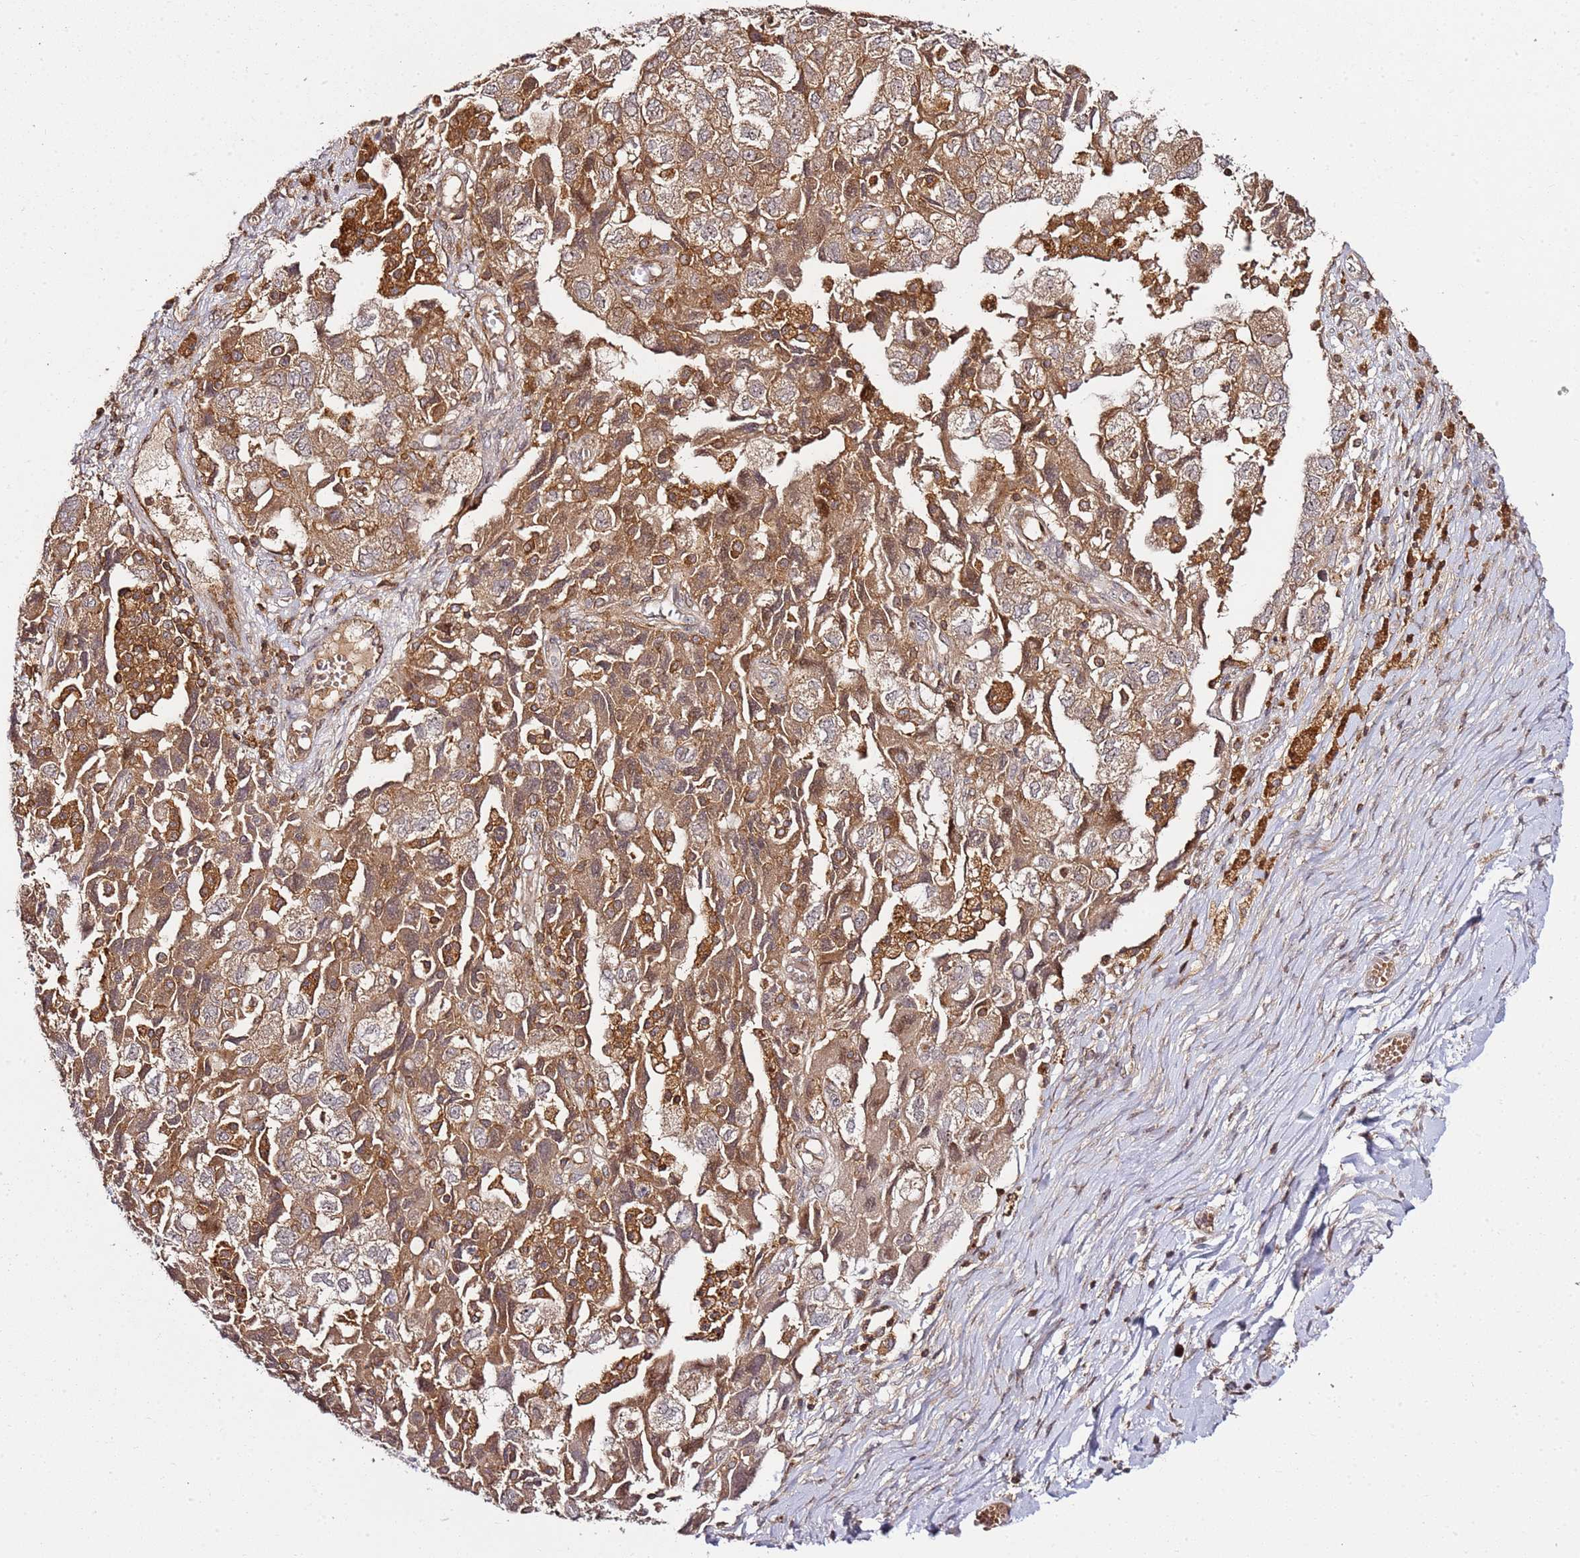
{"staining": {"intensity": "moderate", "quantity": ">75%", "location": "cytoplasmic/membranous"}, "tissue": "ovarian cancer", "cell_type": "Tumor cells", "image_type": "cancer", "snomed": [{"axis": "morphology", "description": "Carcinoma, NOS"}, {"axis": "morphology", "description": "Cystadenocarcinoma, serous, NOS"}, {"axis": "topography", "description": "Ovary"}], "caption": "IHC (DAB) staining of human carcinoma (ovarian) displays moderate cytoplasmic/membranous protein expression in approximately >75% of tumor cells.", "gene": "PRMT7", "patient": {"sex": "female", "age": 69}}